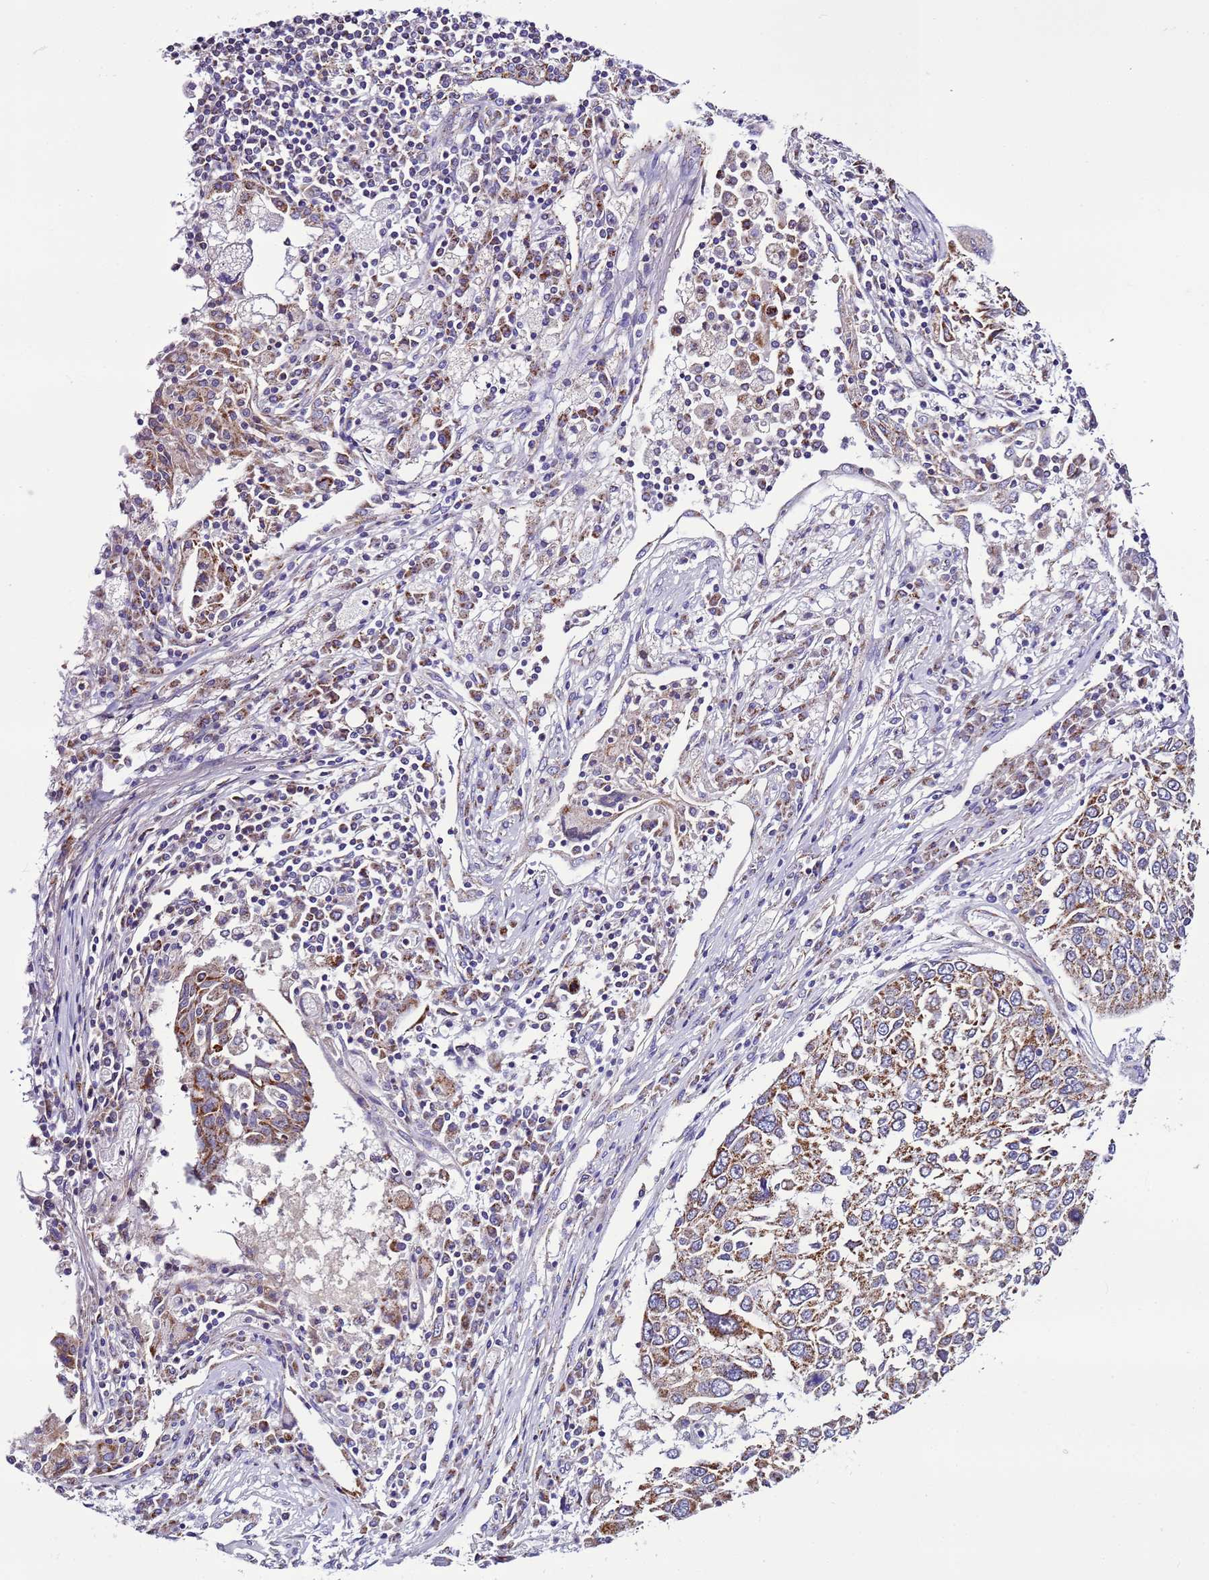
{"staining": {"intensity": "moderate", "quantity": ">75%", "location": "cytoplasmic/membranous"}, "tissue": "lung cancer", "cell_type": "Tumor cells", "image_type": "cancer", "snomed": [{"axis": "morphology", "description": "Squamous cell carcinoma, NOS"}, {"axis": "topography", "description": "Lung"}], "caption": "Protein expression analysis of lung squamous cell carcinoma reveals moderate cytoplasmic/membranous positivity in approximately >75% of tumor cells. The staining was performed using DAB (3,3'-diaminobenzidine) to visualize the protein expression in brown, while the nuclei were stained in blue with hematoxylin (Magnification: 20x).", "gene": "UEVLD", "patient": {"sex": "male", "age": 65}}